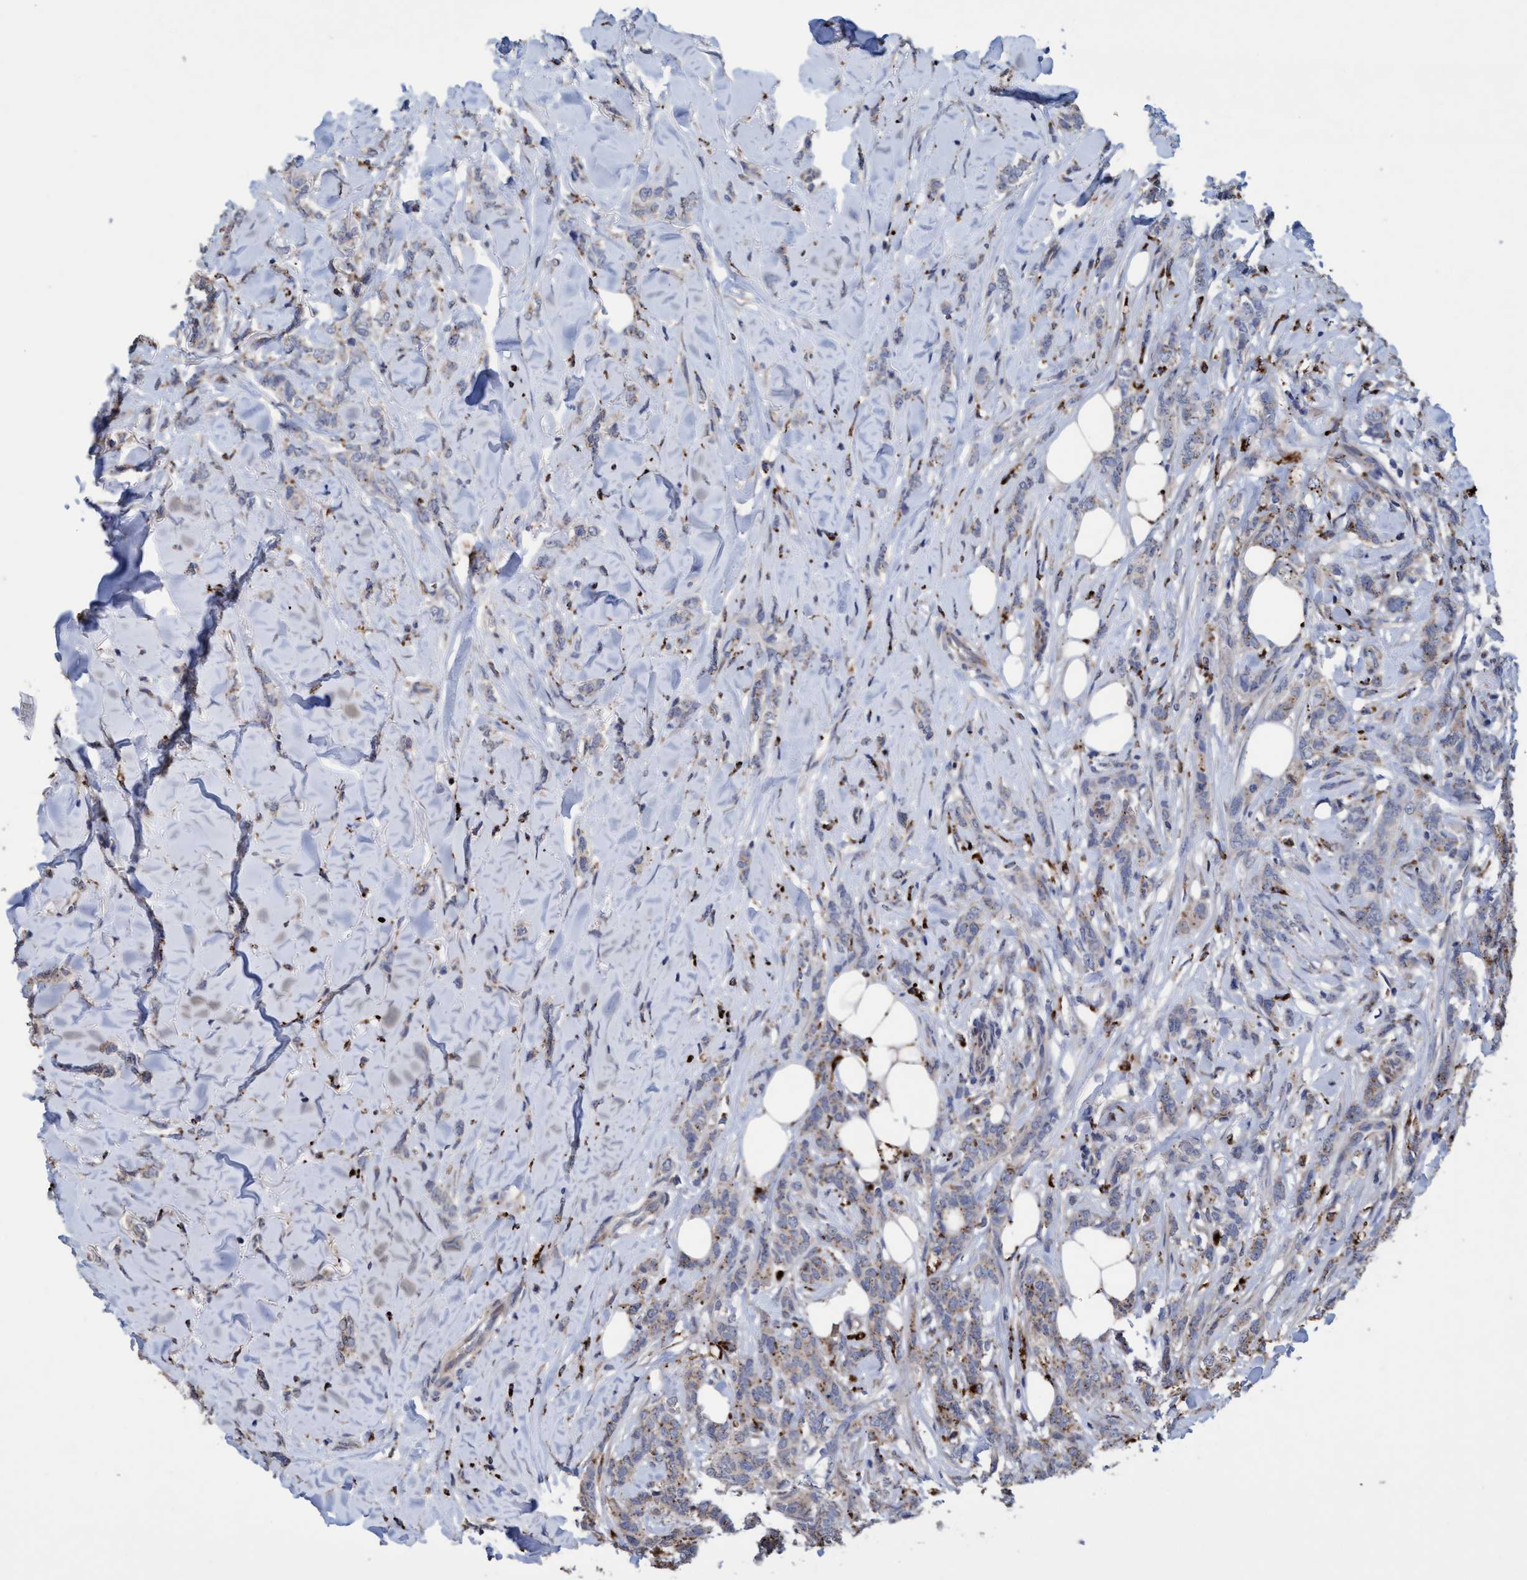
{"staining": {"intensity": "moderate", "quantity": "25%-75%", "location": "cytoplasmic/membranous"}, "tissue": "breast cancer", "cell_type": "Tumor cells", "image_type": "cancer", "snomed": [{"axis": "morphology", "description": "Lobular carcinoma"}, {"axis": "topography", "description": "Skin"}, {"axis": "topography", "description": "Breast"}], "caption": "Approximately 25%-75% of tumor cells in breast cancer (lobular carcinoma) demonstrate moderate cytoplasmic/membranous protein expression as visualized by brown immunohistochemical staining.", "gene": "BBS9", "patient": {"sex": "female", "age": 46}}